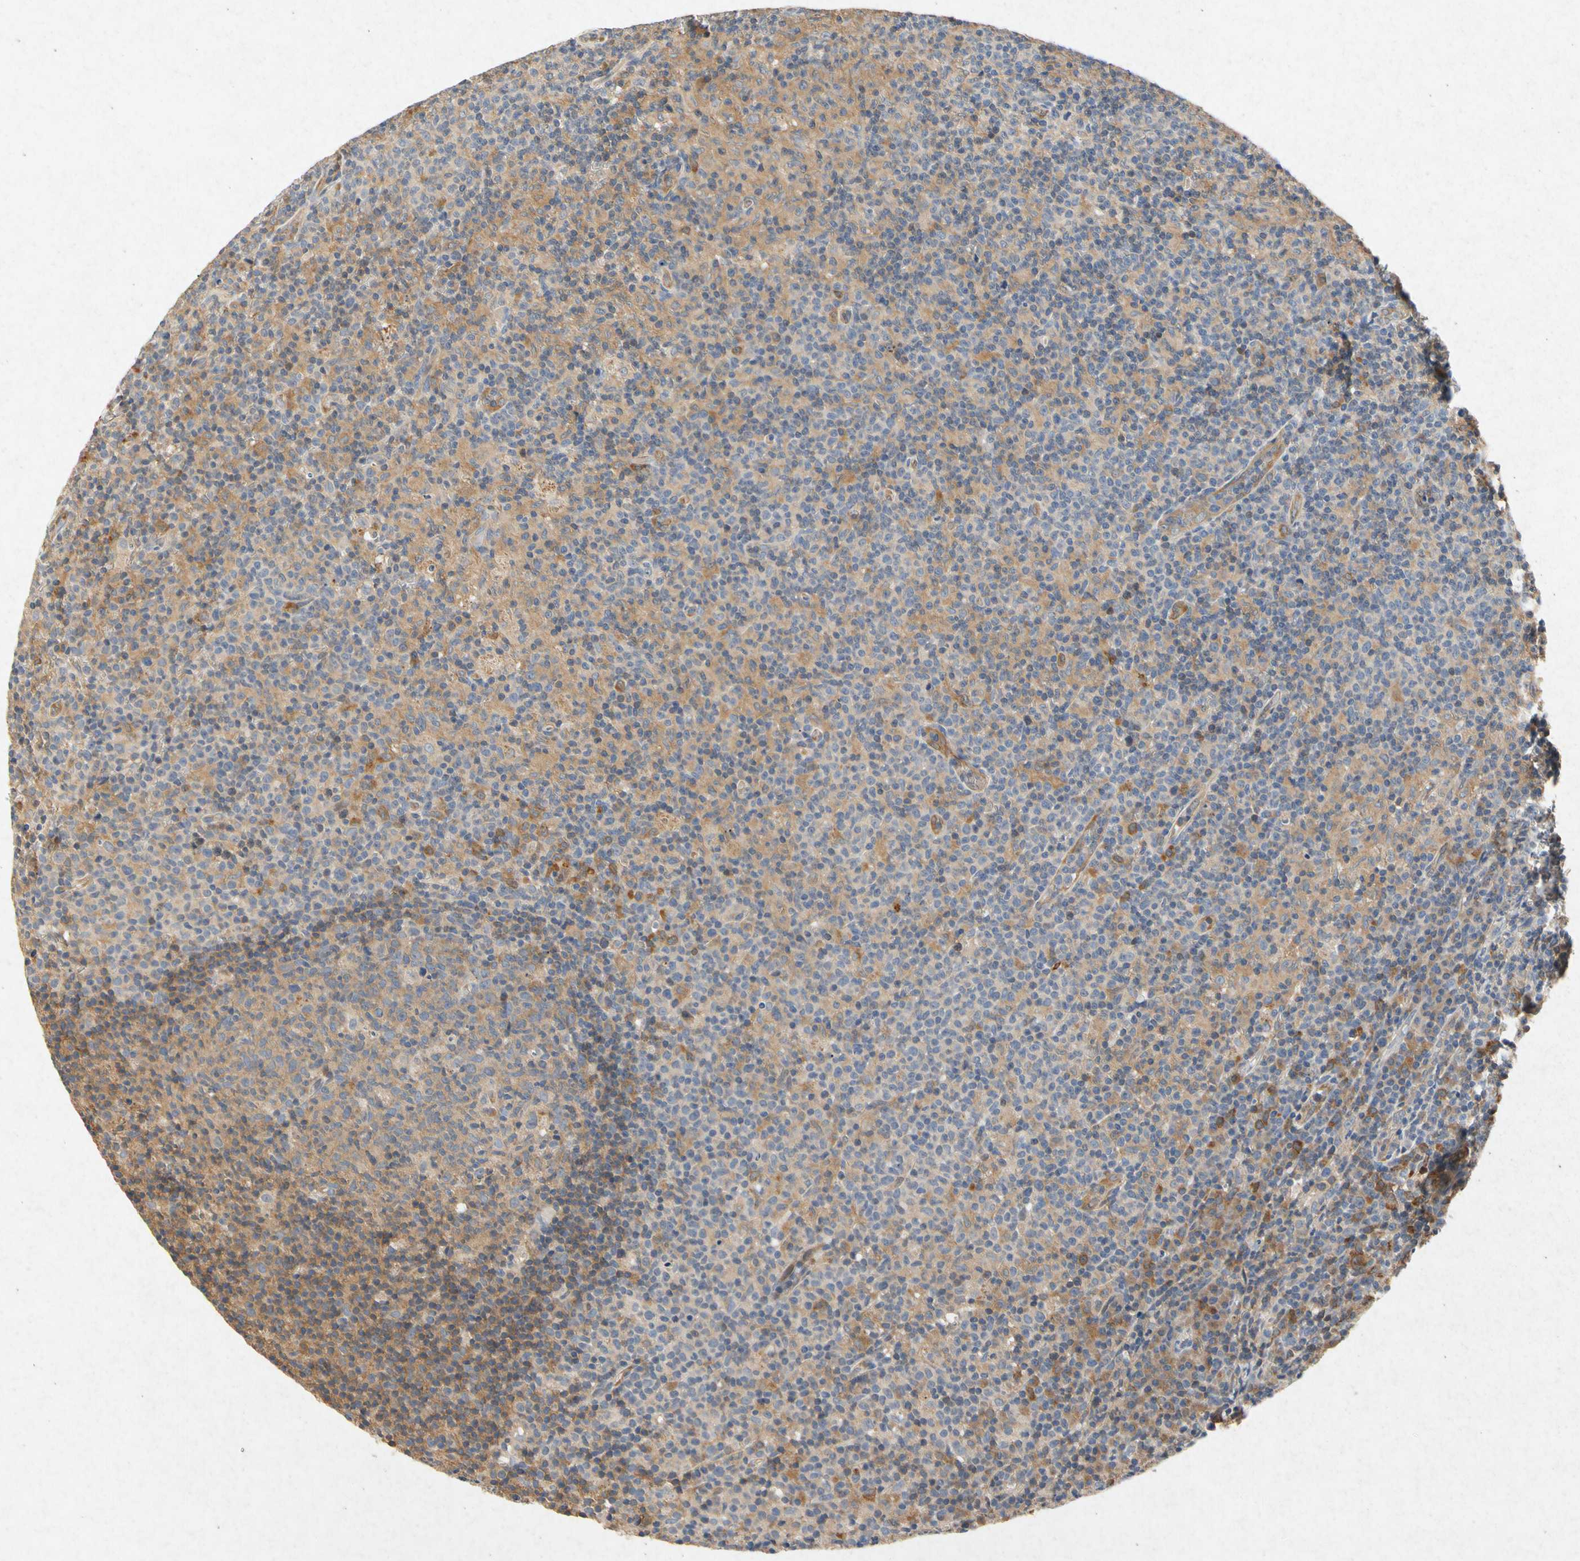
{"staining": {"intensity": "moderate", "quantity": ">75%", "location": "cytoplasmic/membranous"}, "tissue": "lymph node", "cell_type": "Germinal center cells", "image_type": "normal", "snomed": [{"axis": "morphology", "description": "Normal tissue, NOS"}, {"axis": "morphology", "description": "Inflammation, NOS"}, {"axis": "topography", "description": "Lymph node"}], "caption": "IHC staining of unremarkable lymph node, which reveals medium levels of moderate cytoplasmic/membranous expression in about >75% of germinal center cells indicating moderate cytoplasmic/membranous protein positivity. The staining was performed using DAB (brown) for protein detection and nuclei were counterstained in hematoxylin (blue).", "gene": "RPS6KA1", "patient": {"sex": "male", "age": 55}}